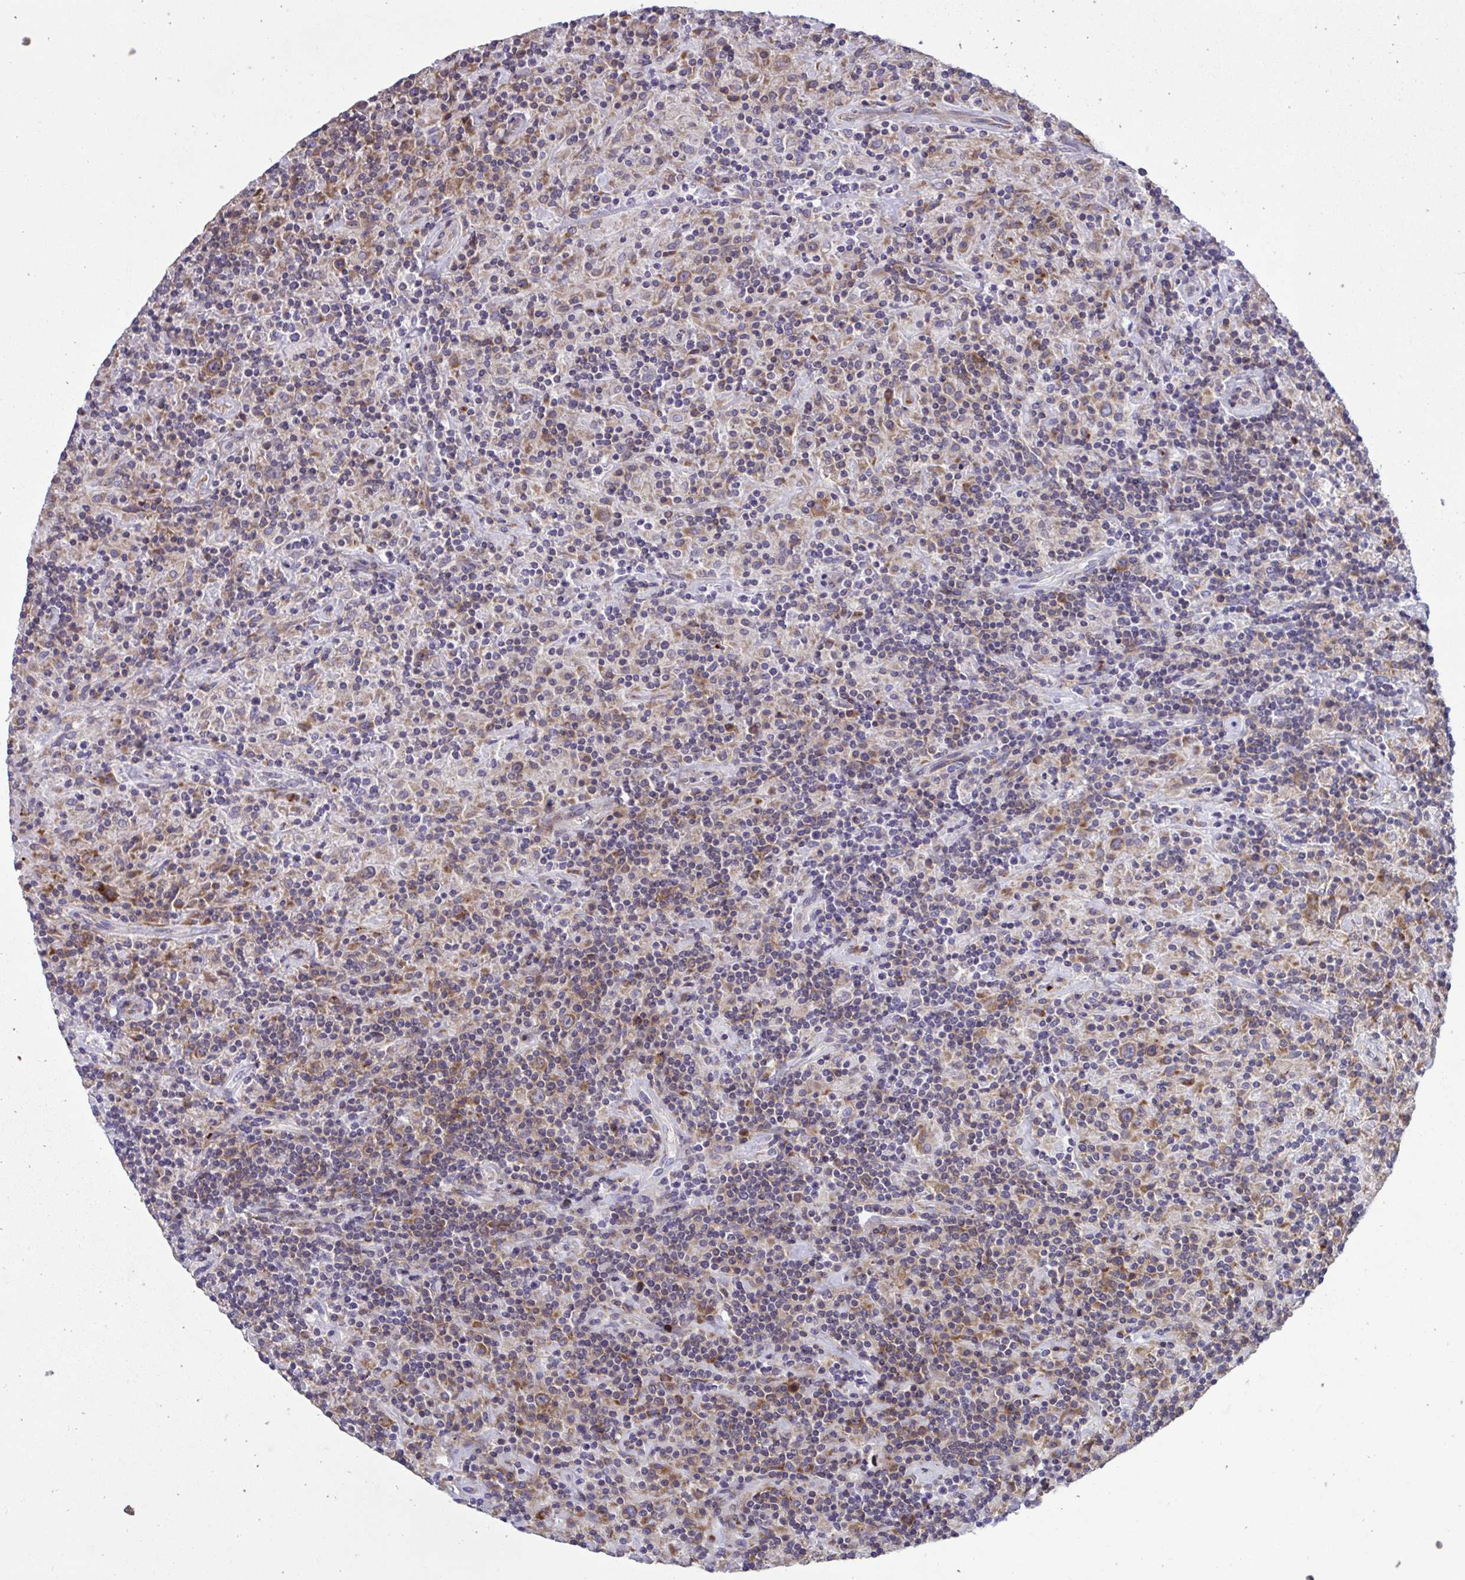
{"staining": {"intensity": "moderate", "quantity": ">75%", "location": "cytoplasmic/membranous"}, "tissue": "lymphoma", "cell_type": "Tumor cells", "image_type": "cancer", "snomed": [{"axis": "morphology", "description": "Hodgkin's disease, NOS"}, {"axis": "topography", "description": "Lymph node"}], "caption": "Immunohistochemistry (IHC) histopathology image of Hodgkin's disease stained for a protein (brown), which reveals medium levels of moderate cytoplasmic/membranous positivity in about >75% of tumor cells.", "gene": "RPS15", "patient": {"sex": "male", "age": 70}}